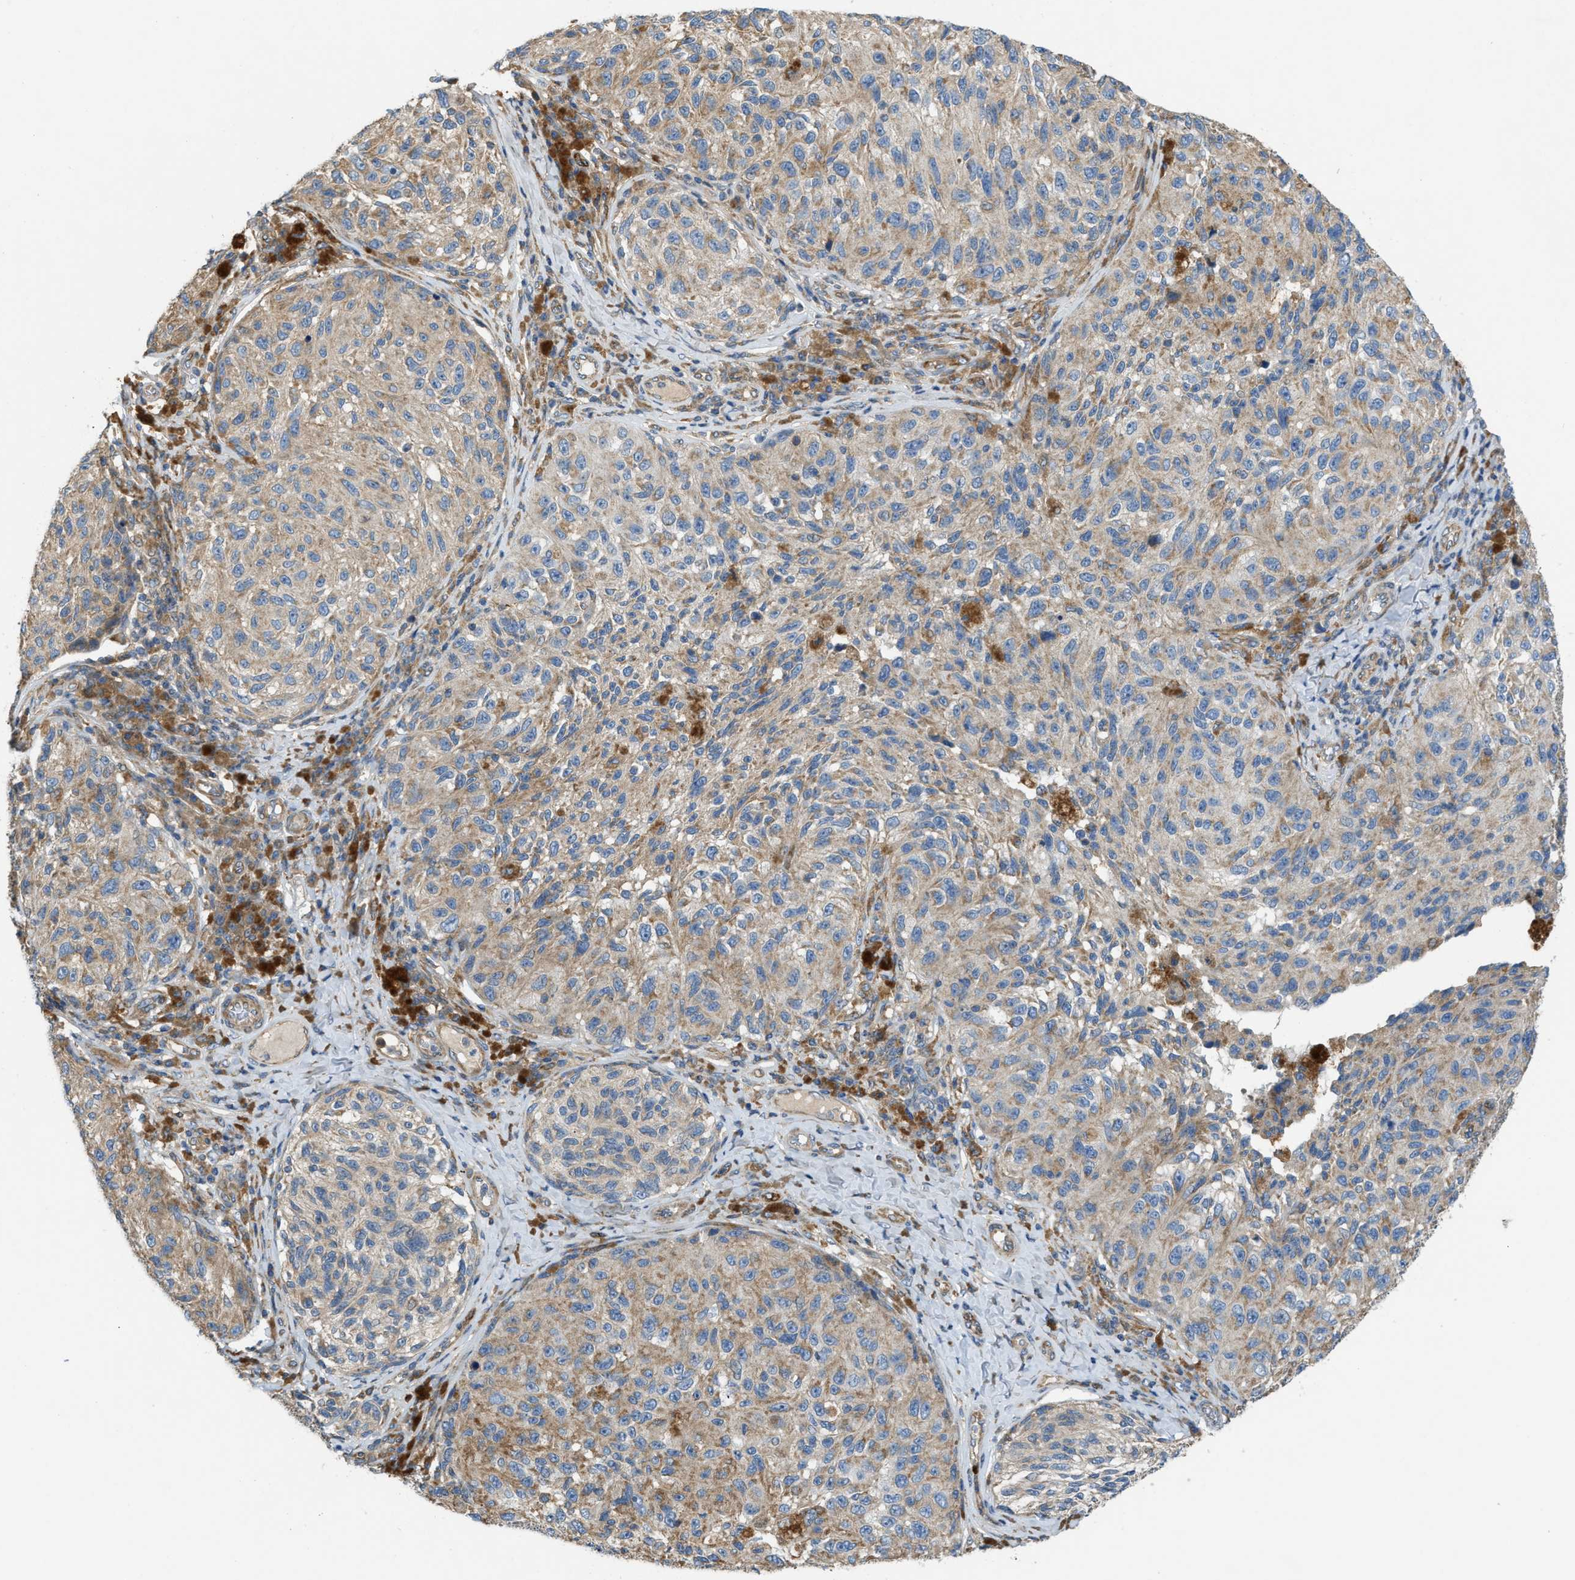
{"staining": {"intensity": "weak", "quantity": ">75%", "location": "cytoplasmic/membranous"}, "tissue": "melanoma", "cell_type": "Tumor cells", "image_type": "cancer", "snomed": [{"axis": "morphology", "description": "Malignant melanoma, NOS"}, {"axis": "topography", "description": "Skin"}], "caption": "Melanoma tissue demonstrates weak cytoplasmic/membranous expression in approximately >75% of tumor cells (DAB (3,3'-diaminobenzidine) IHC with brightfield microscopy, high magnification).", "gene": "TMEM68", "patient": {"sex": "female", "age": 73}}